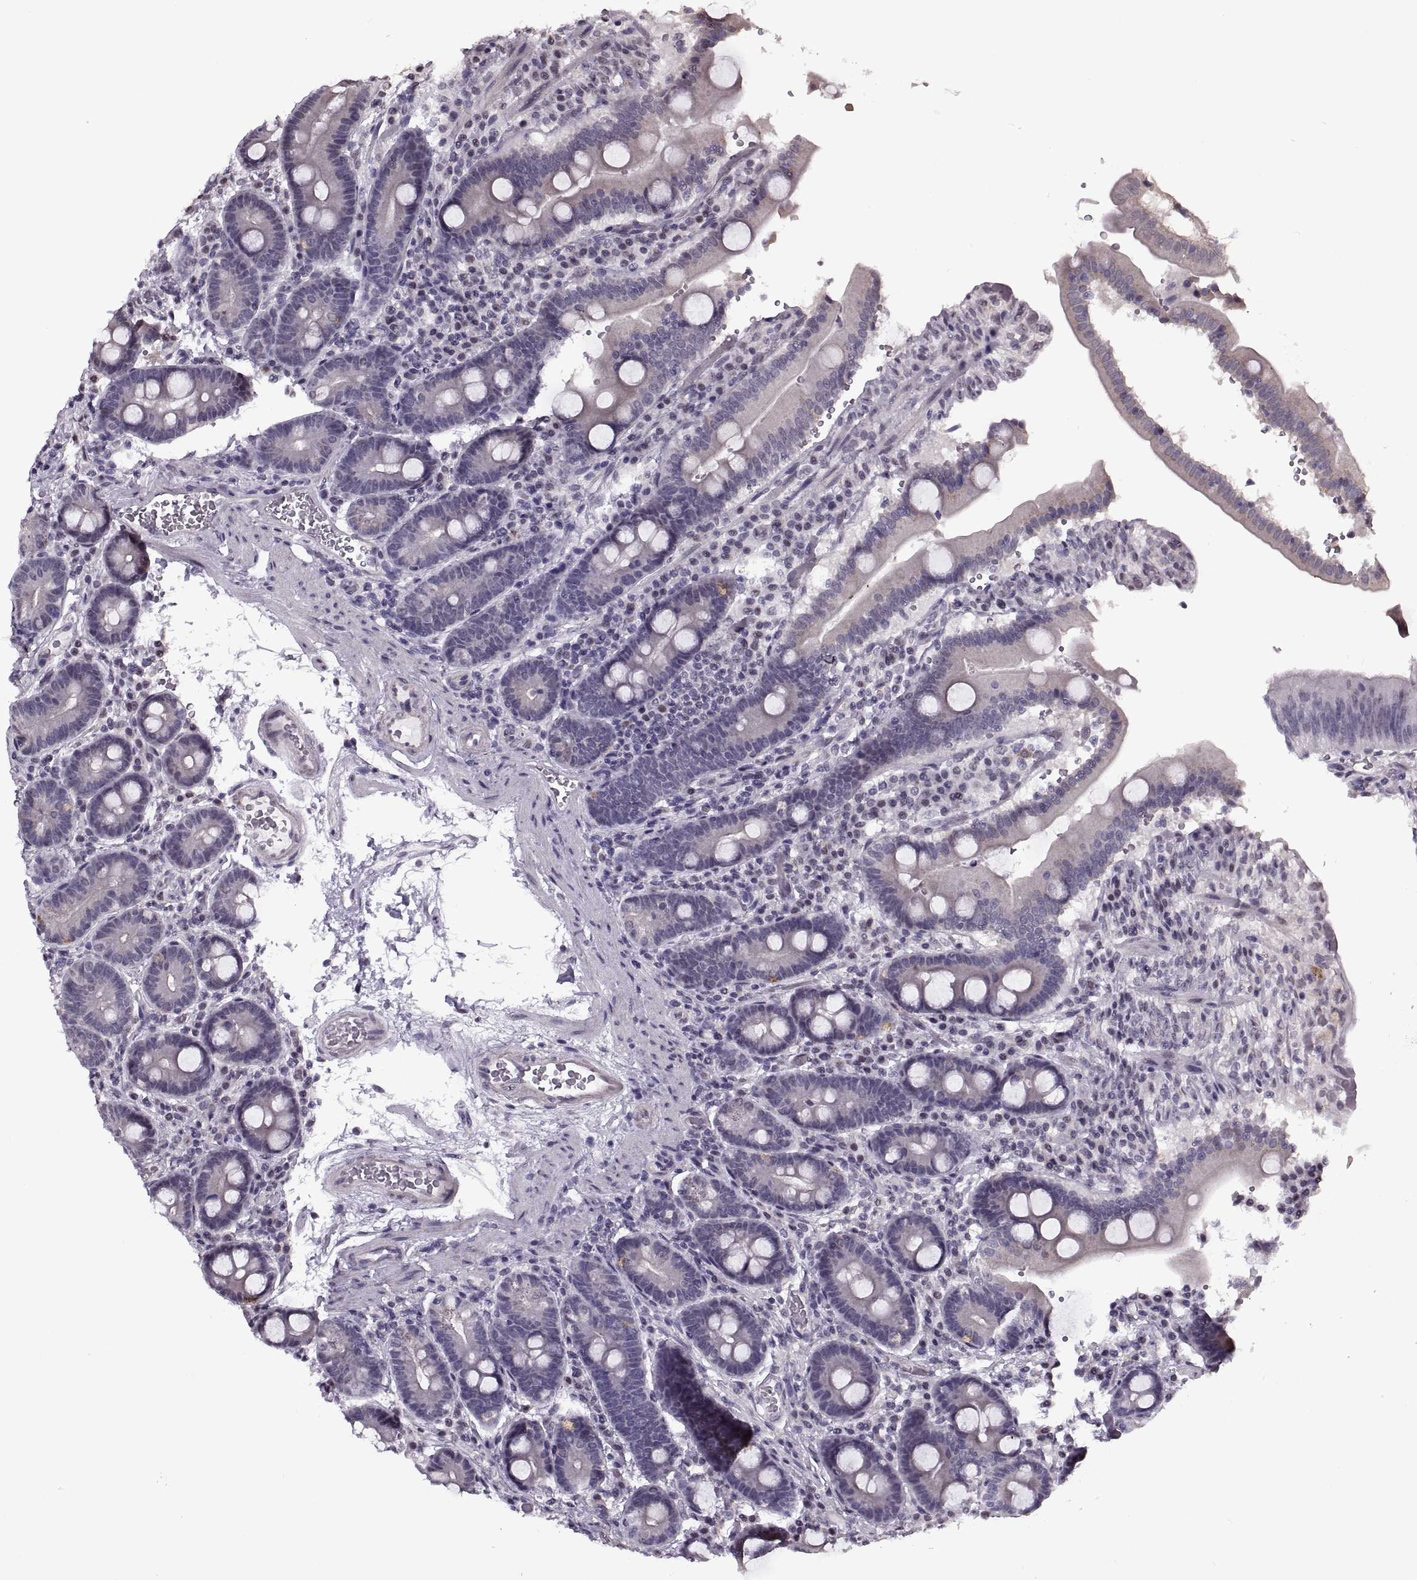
{"staining": {"intensity": "negative", "quantity": "none", "location": "none"}, "tissue": "duodenum", "cell_type": "Glandular cells", "image_type": "normal", "snomed": [{"axis": "morphology", "description": "Normal tissue, NOS"}, {"axis": "topography", "description": "Duodenum"}], "caption": "A micrograph of duodenum stained for a protein exhibits no brown staining in glandular cells.", "gene": "PRSS37", "patient": {"sex": "female", "age": 62}}